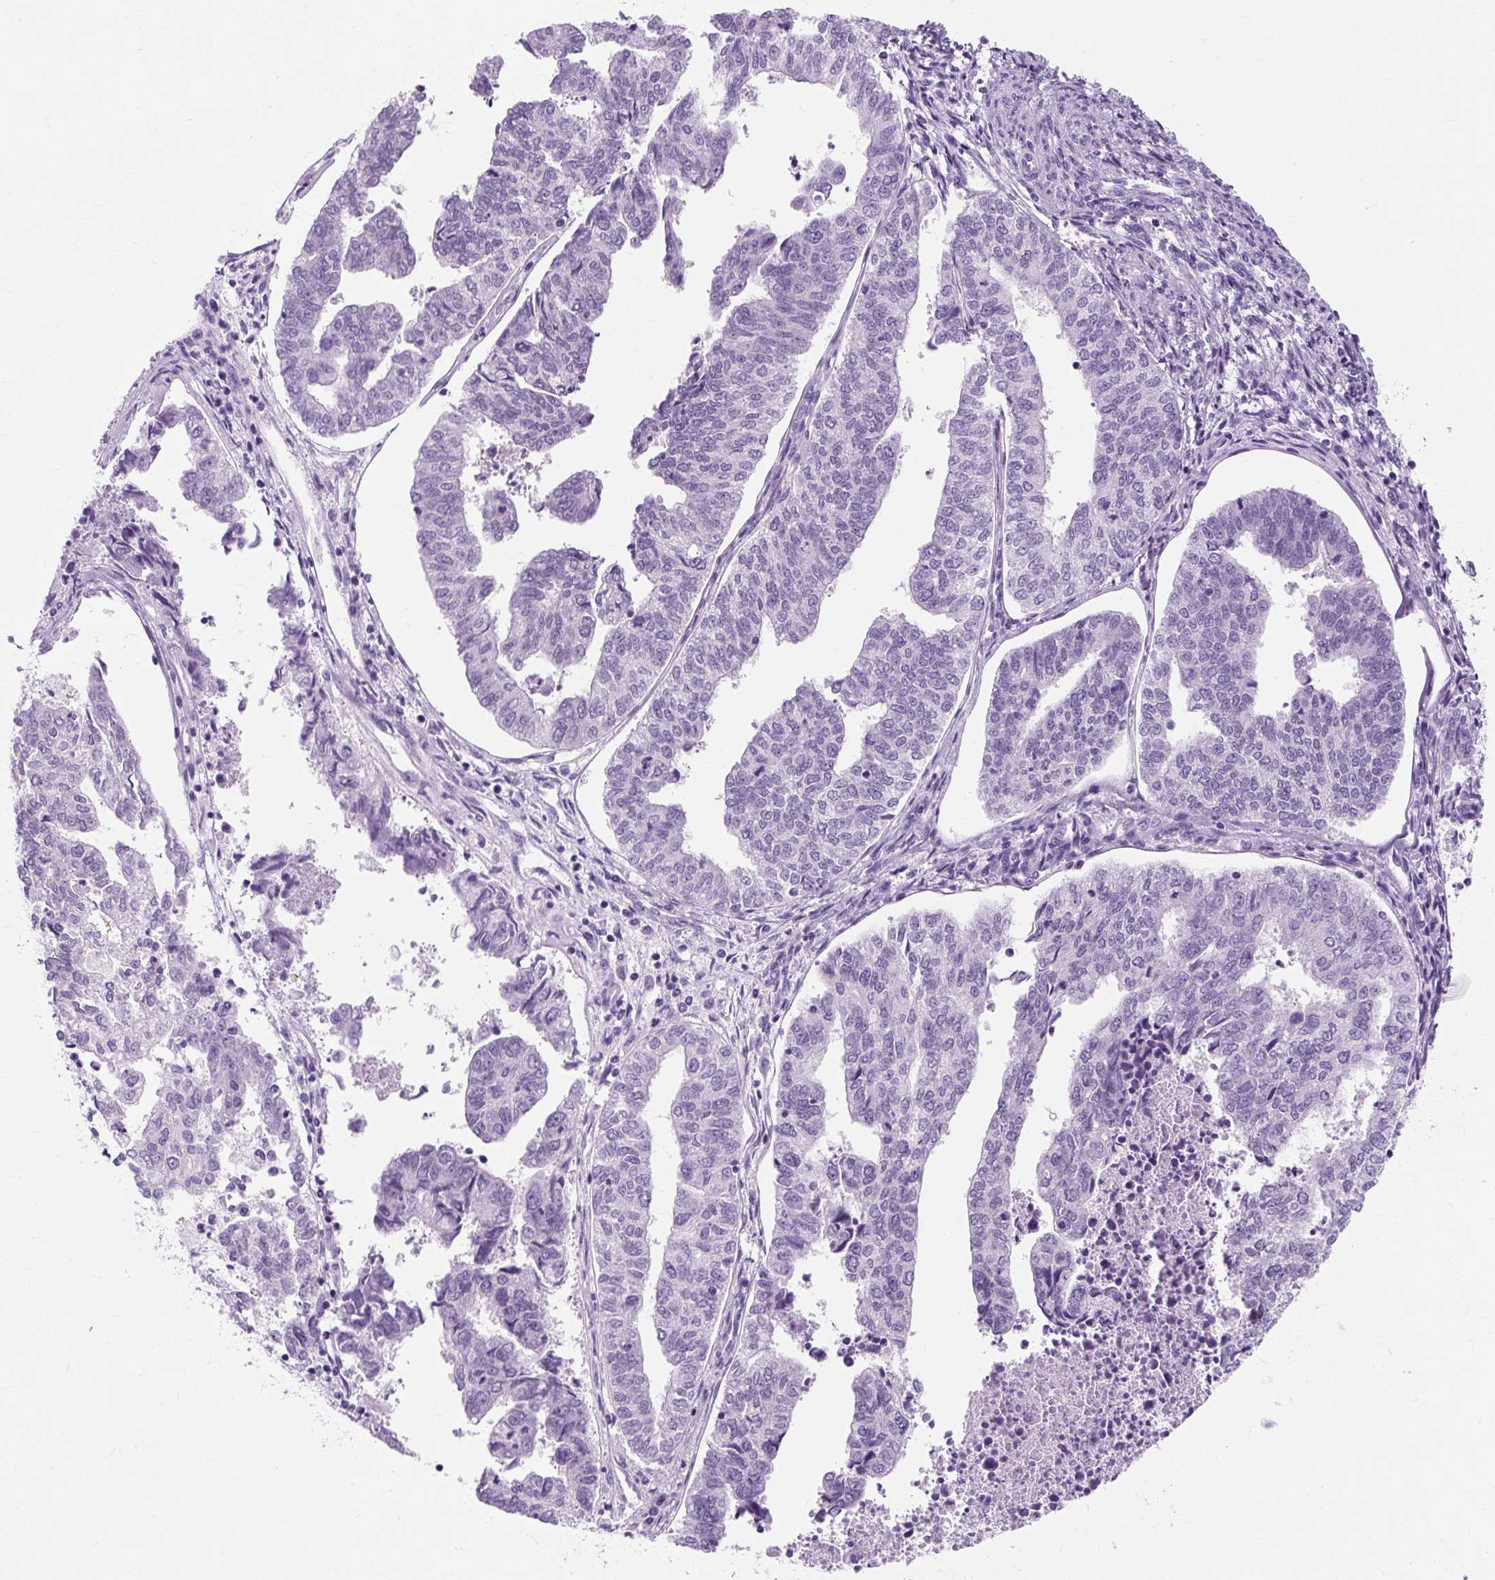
{"staining": {"intensity": "negative", "quantity": "none", "location": "none"}, "tissue": "endometrial cancer", "cell_type": "Tumor cells", "image_type": "cancer", "snomed": [{"axis": "morphology", "description": "Adenocarcinoma, NOS"}, {"axis": "topography", "description": "Endometrium"}], "caption": "Adenocarcinoma (endometrial) was stained to show a protein in brown. There is no significant staining in tumor cells.", "gene": "RYBP", "patient": {"sex": "female", "age": 73}}